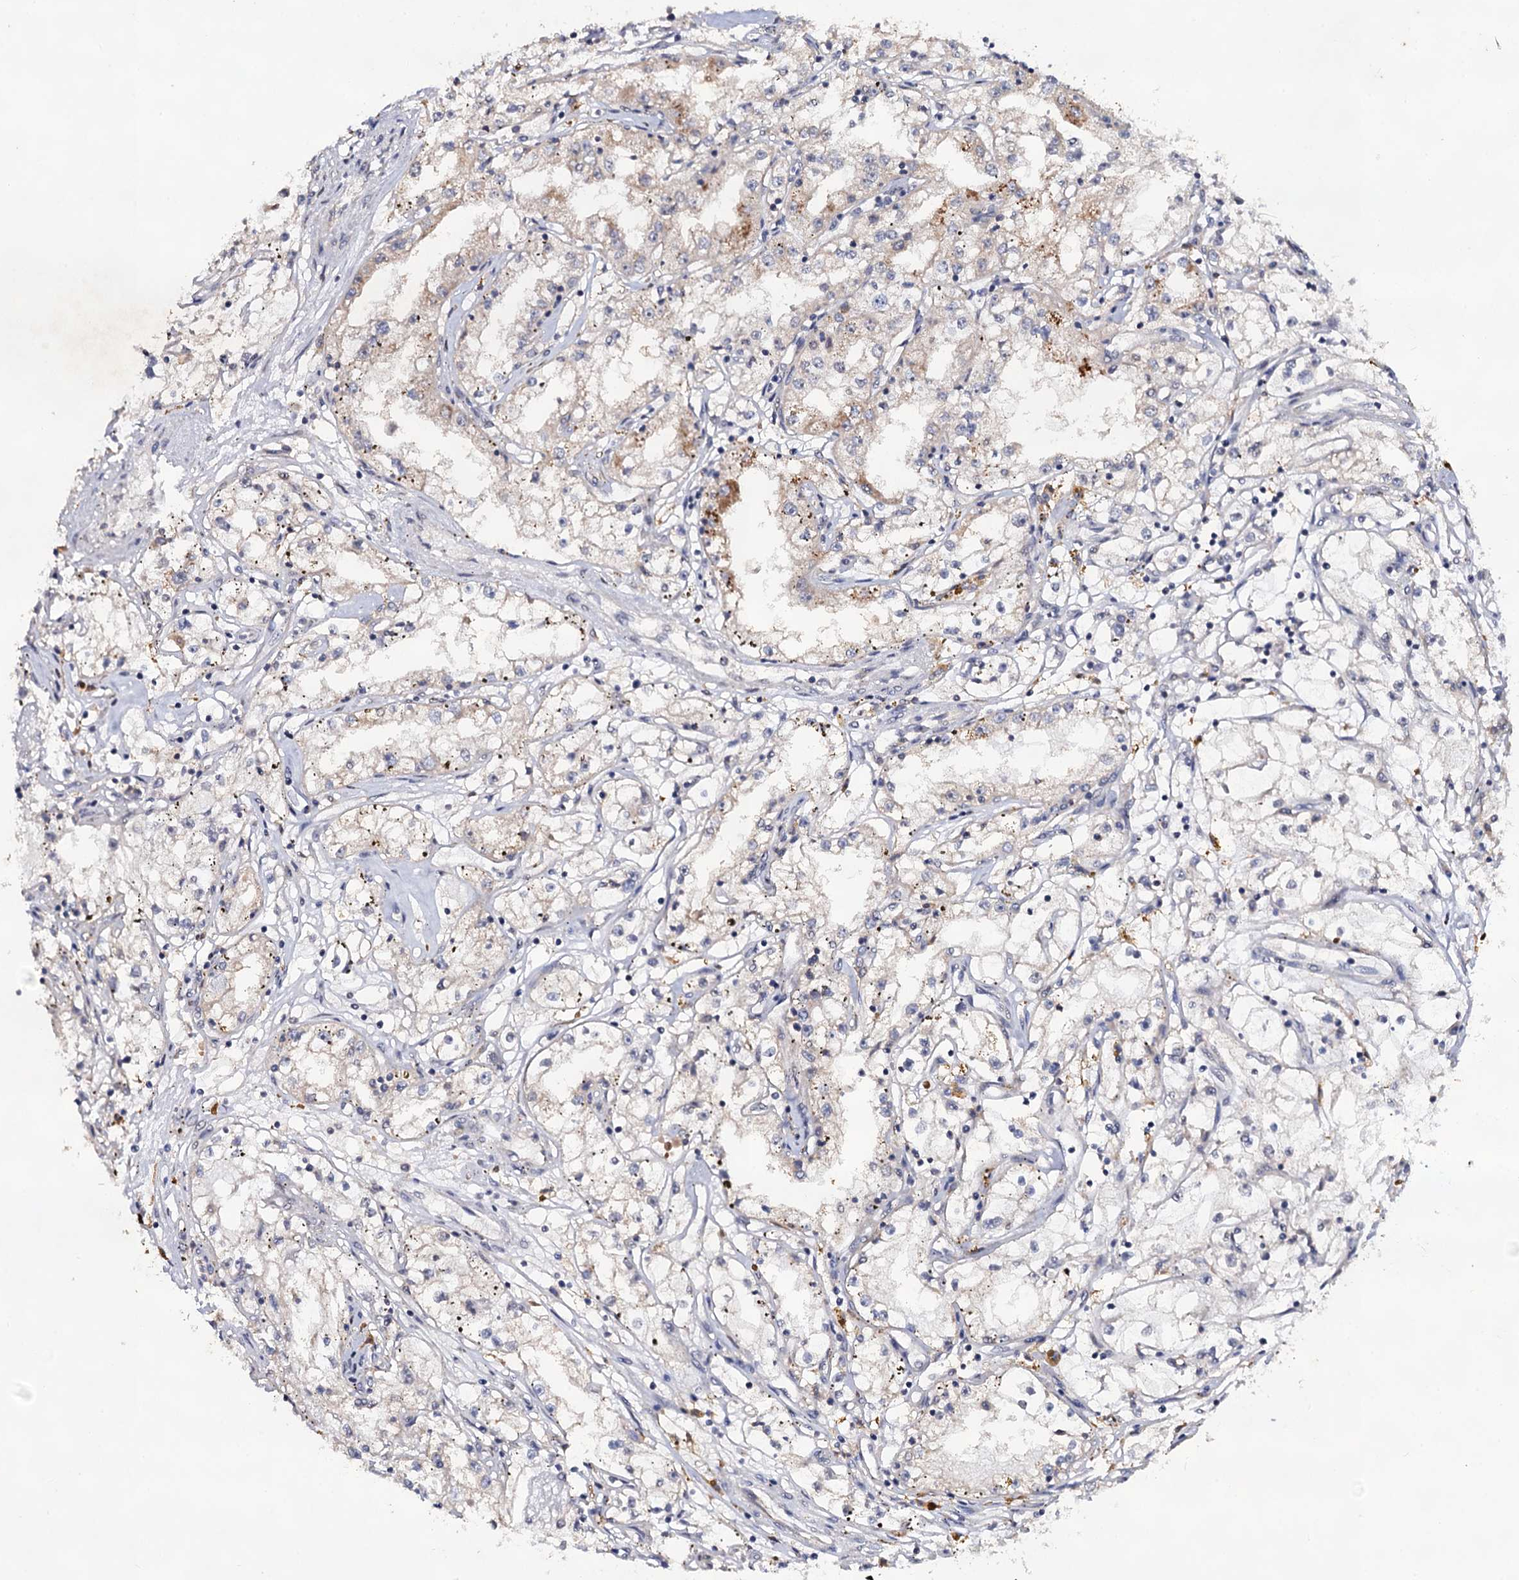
{"staining": {"intensity": "weak", "quantity": "<25%", "location": "cytoplasmic/membranous"}, "tissue": "renal cancer", "cell_type": "Tumor cells", "image_type": "cancer", "snomed": [{"axis": "morphology", "description": "Adenocarcinoma, NOS"}, {"axis": "topography", "description": "Kidney"}], "caption": "IHC of human renal cancer (adenocarcinoma) exhibits no expression in tumor cells.", "gene": "LRRC63", "patient": {"sex": "male", "age": 56}}